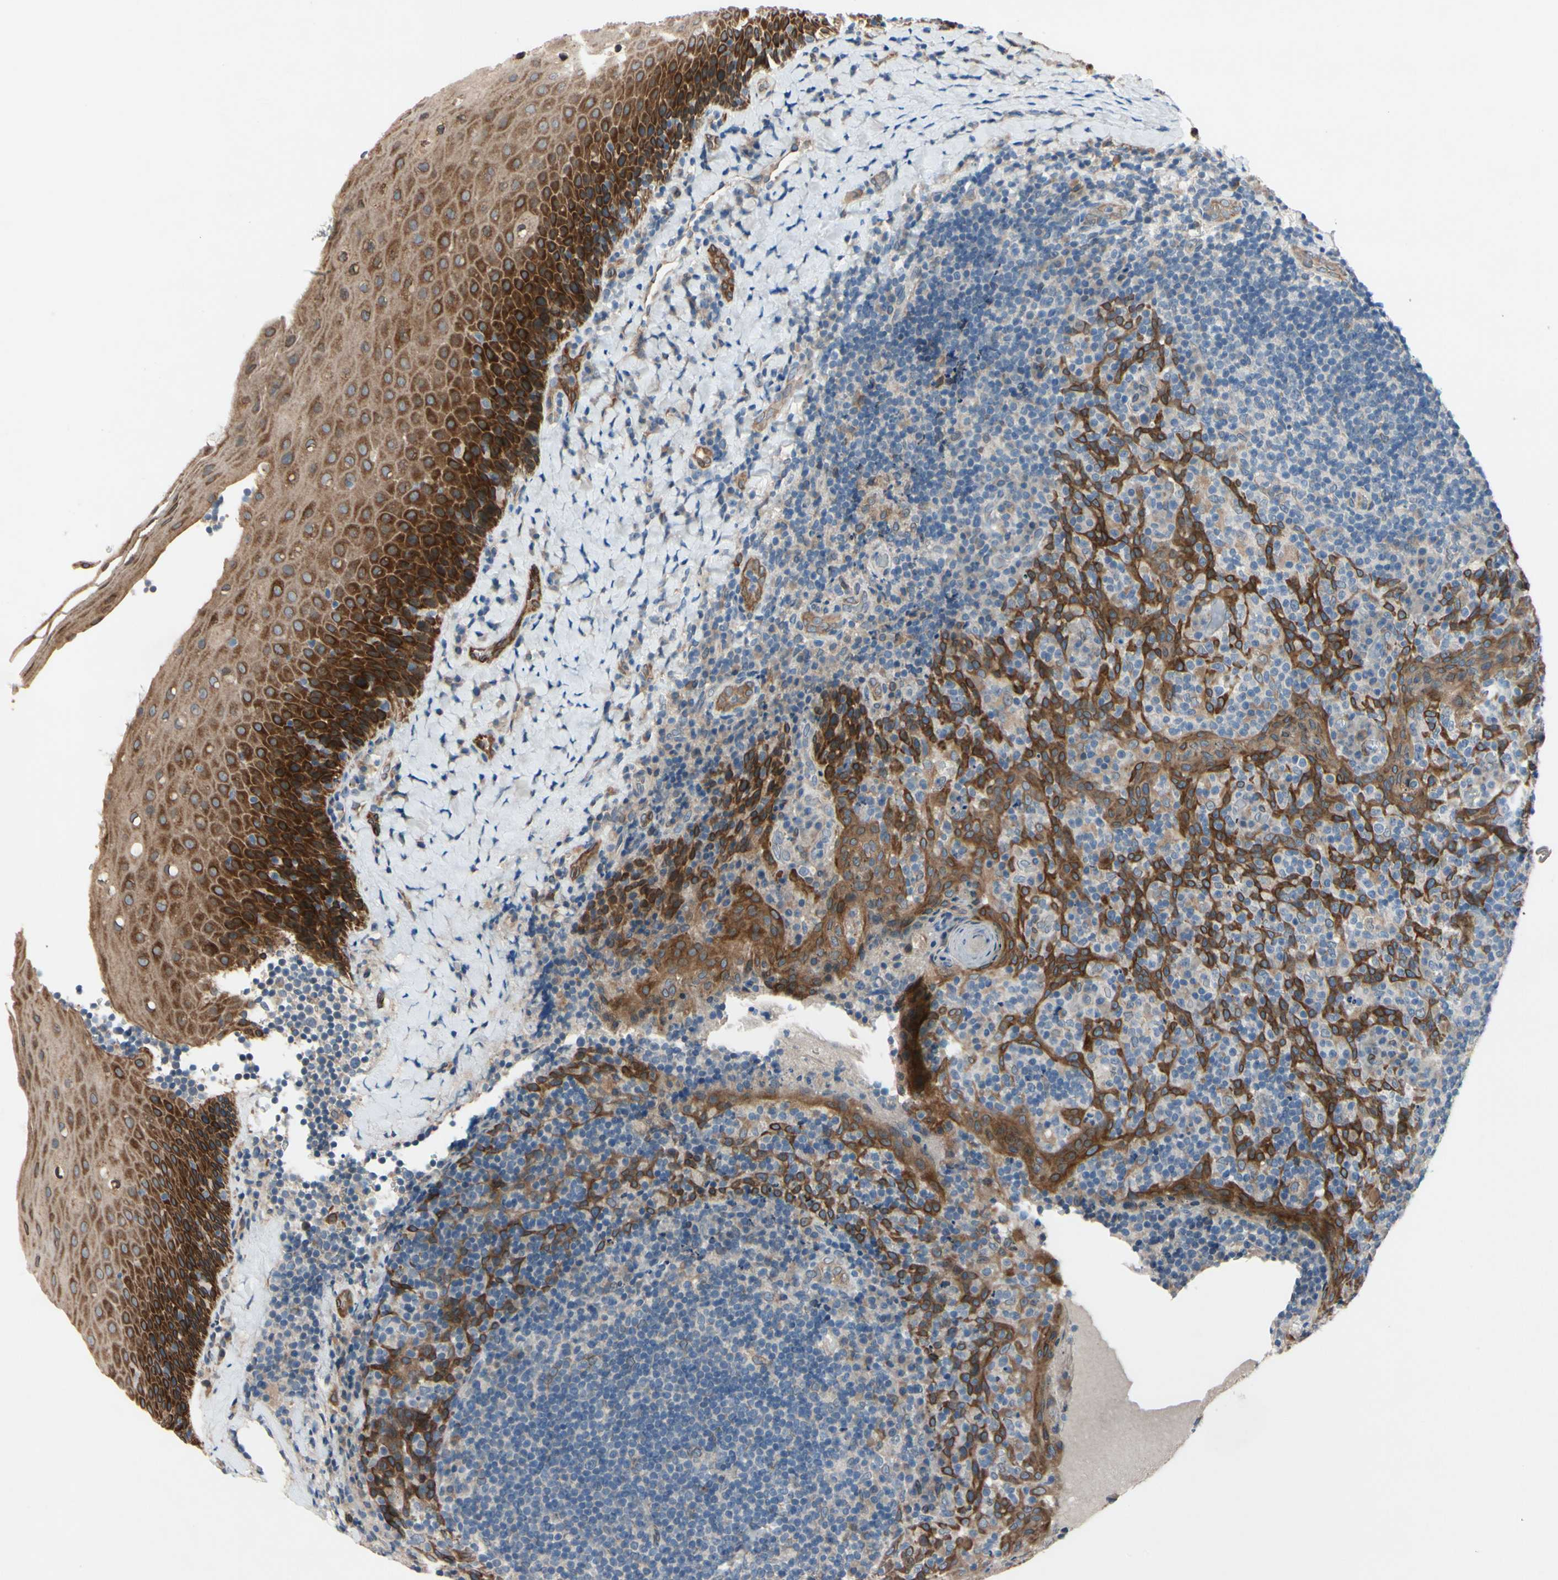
{"staining": {"intensity": "weak", "quantity": "25%-75%", "location": "cytoplasmic/membranous"}, "tissue": "tonsil", "cell_type": "Germinal center cells", "image_type": "normal", "snomed": [{"axis": "morphology", "description": "Normal tissue, NOS"}, {"axis": "topography", "description": "Tonsil"}], "caption": "Germinal center cells reveal weak cytoplasmic/membranous expression in about 25%-75% of cells in normal tonsil. (DAB (3,3'-diaminobenzidine) IHC with brightfield microscopy, high magnification).", "gene": "PRXL2A", "patient": {"sex": "male", "age": 17}}